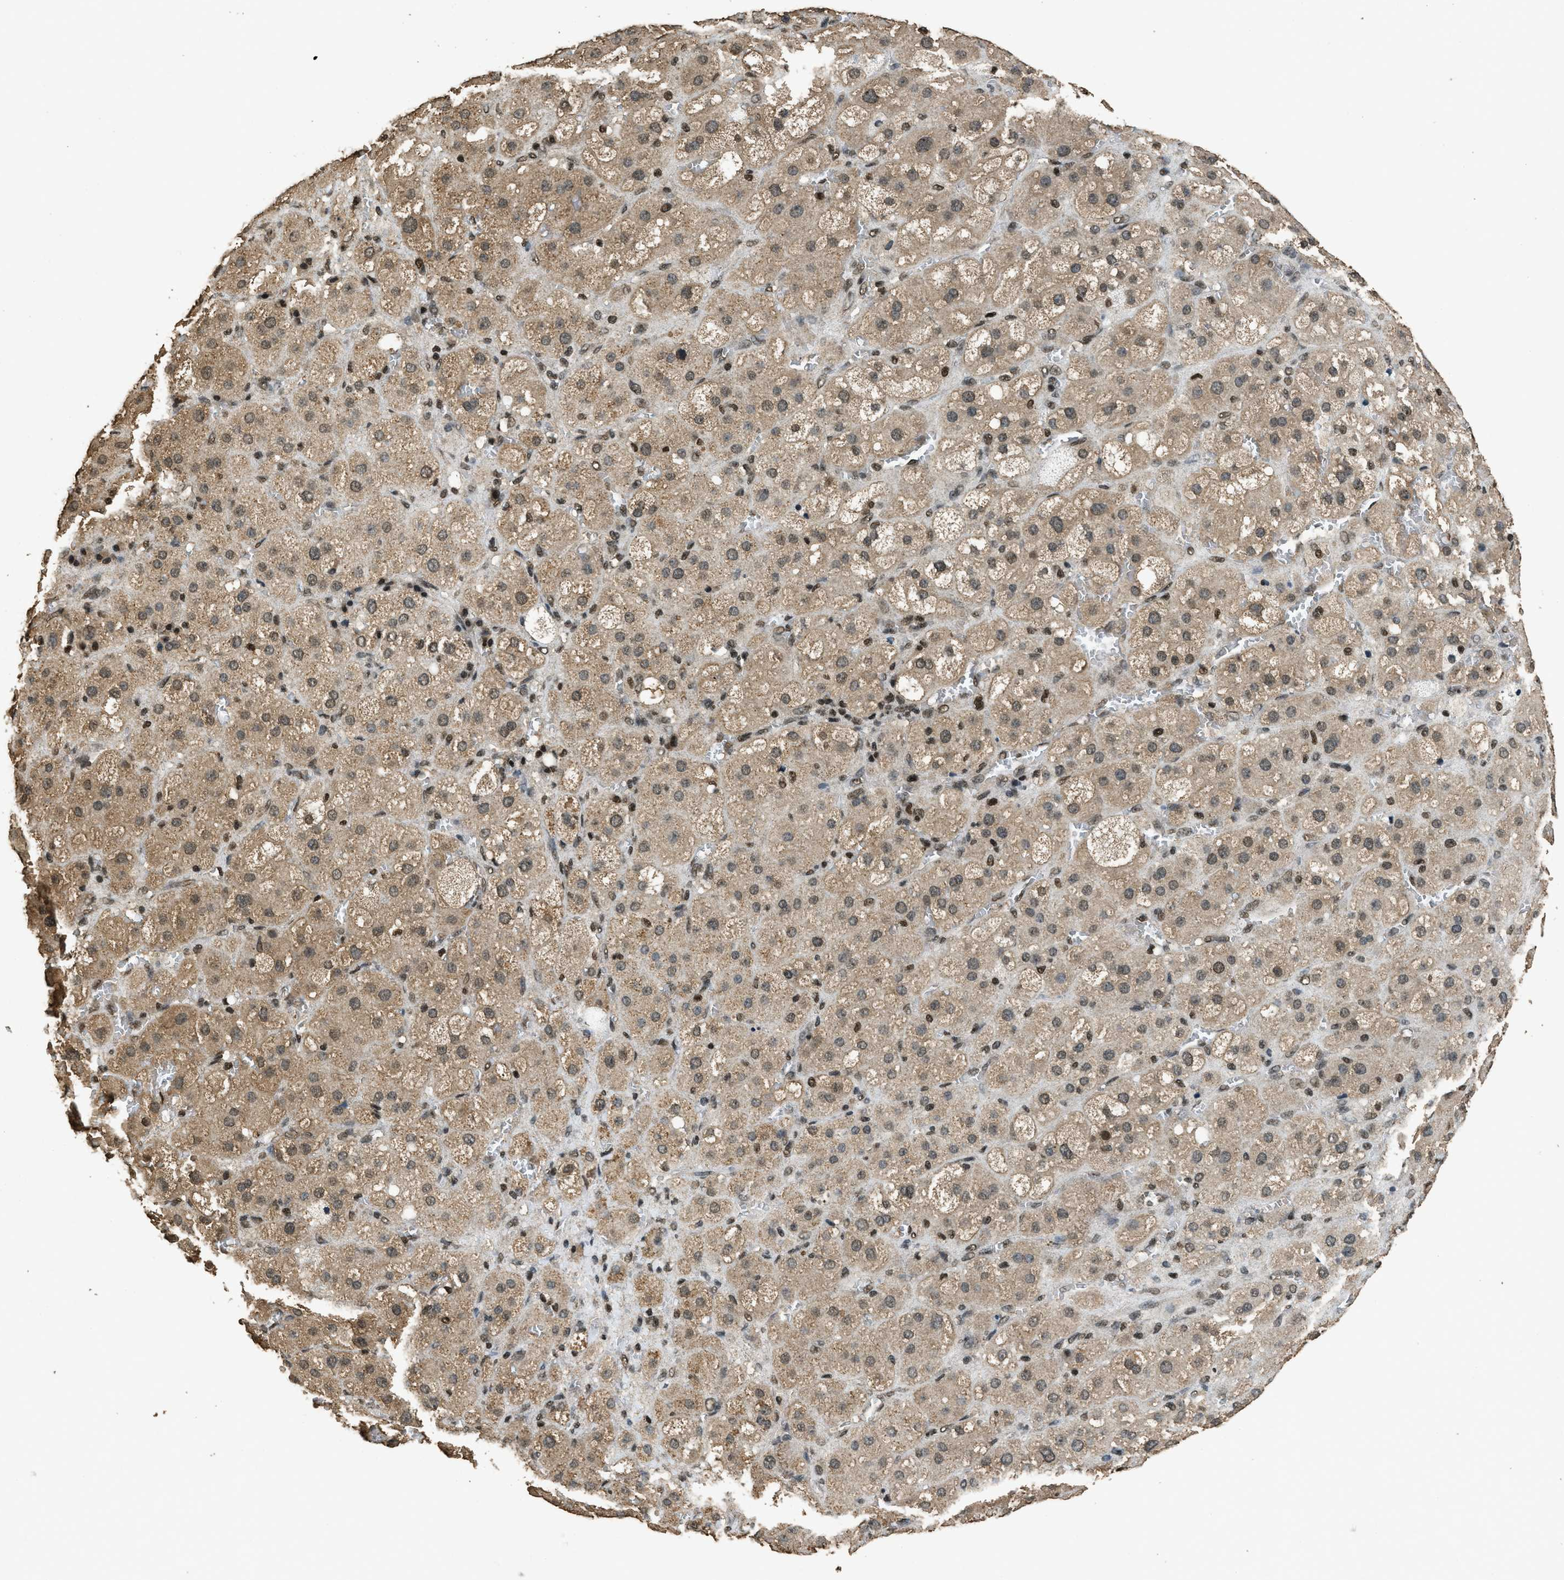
{"staining": {"intensity": "strong", "quantity": "25%-75%", "location": "cytoplasmic/membranous,nuclear"}, "tissue": "adrenal gland", "cell_type": "Glandular cells", "image_type": "normal", "snomed": [{"axis": "morphology", "description": "Normal tissue, NOS"}, {"axis": "topography", "description": "Adrenal gland"}], "caption": "This image displays unremarkable adrenal gland stained with immunohistochemistry to label a protein in brown. The cytoplasmic/membranous,nuclear of glandular cells show strong positivity for the protein. Nuclei are counter-stained blue.", "gene": "MYB", "patient": {"sex": "female", "age": 47}}